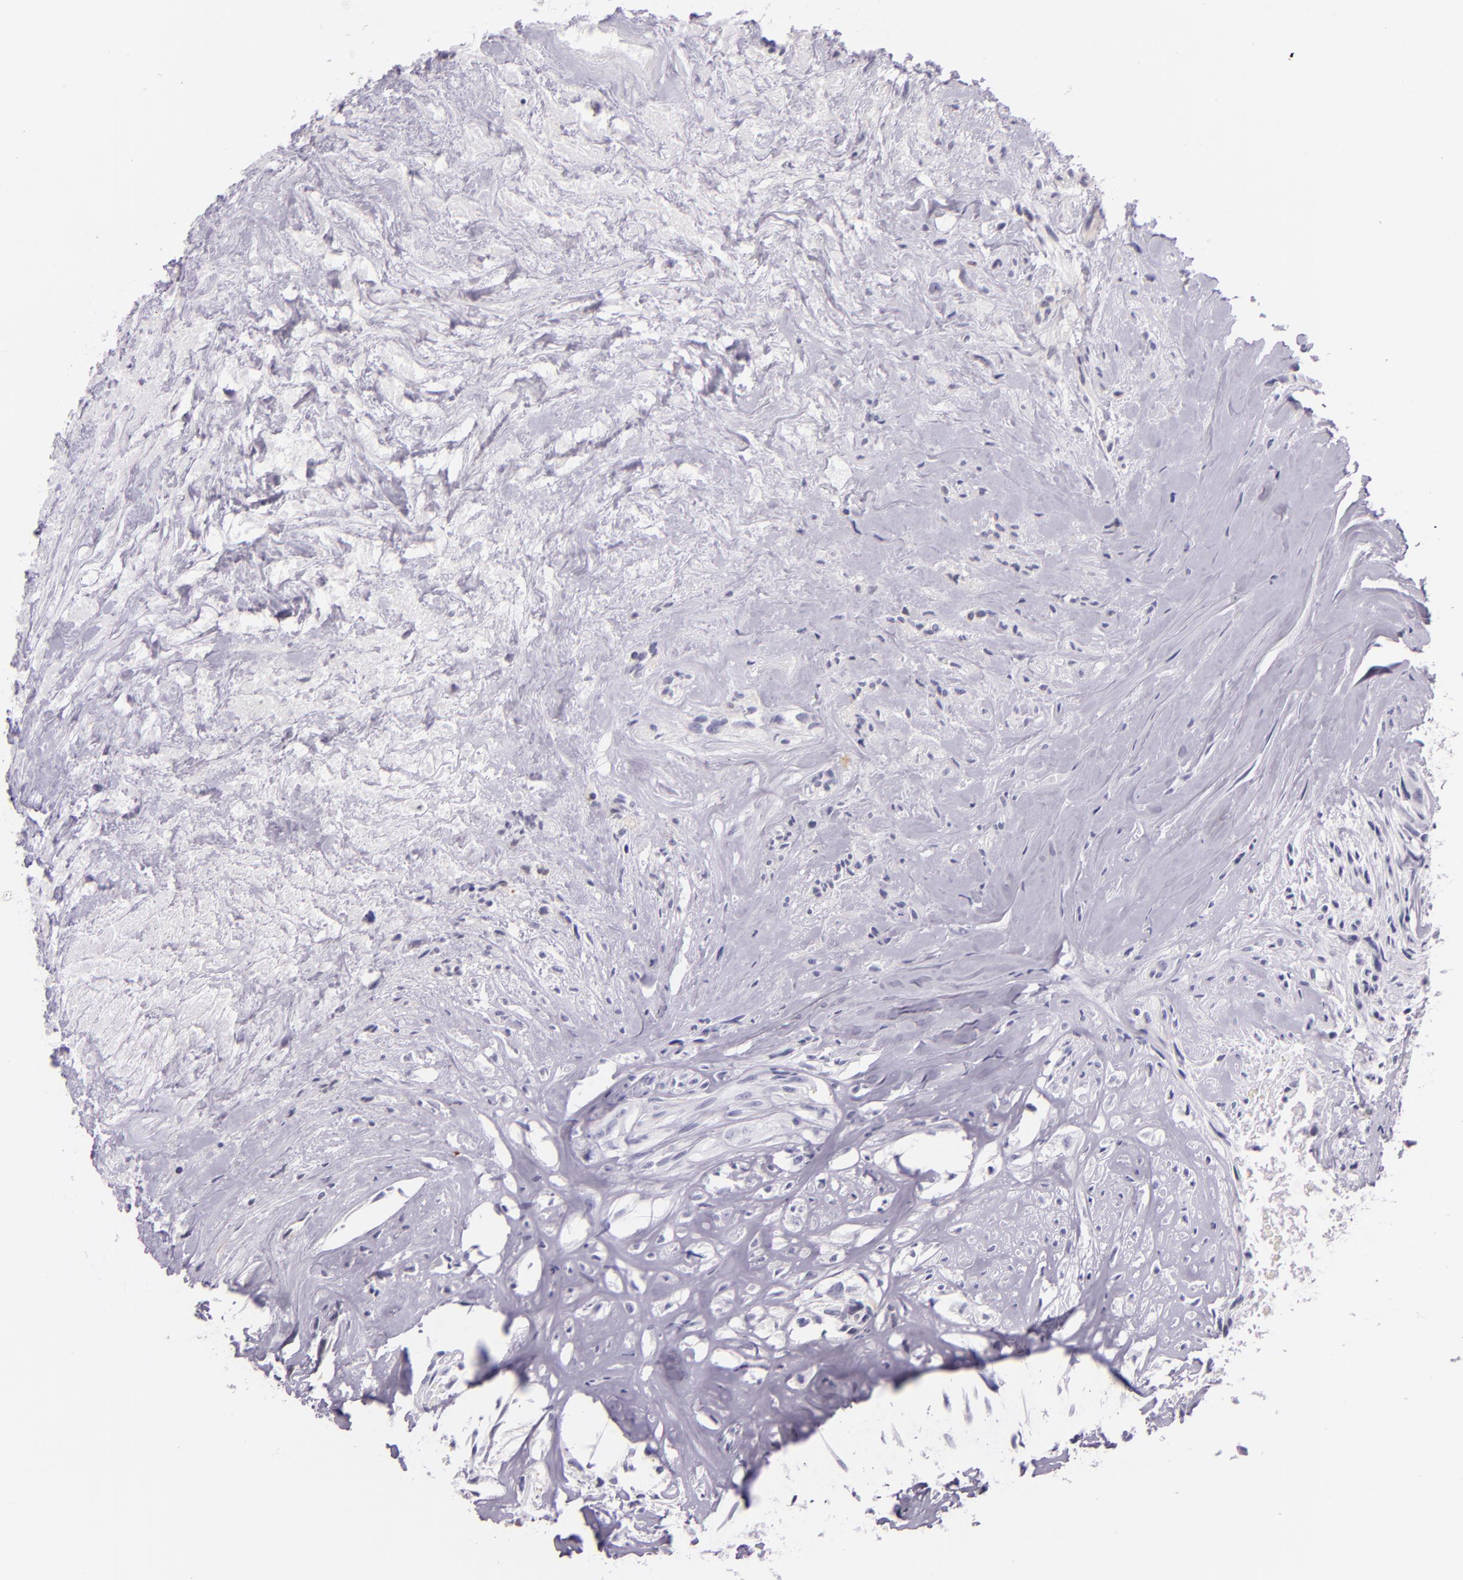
{"staining": {"intensity": "negative", "quantity": "none", "location": "none"}, "tissue": "glioma", "cell_type": "Tumor cells", "image_type": "cancer", "snomed": [{"axis": "morphology", "description": "Glioma, malignant, High grade"}, {"axis": "topography", "description": "Brain"}], "caption": "IHC micrograph of glioma stained for a protein (brown), which reveals no expression in tumor cells.", "gene": "HSP90AA1", "patient": {"sex": "male", "age": 48}}